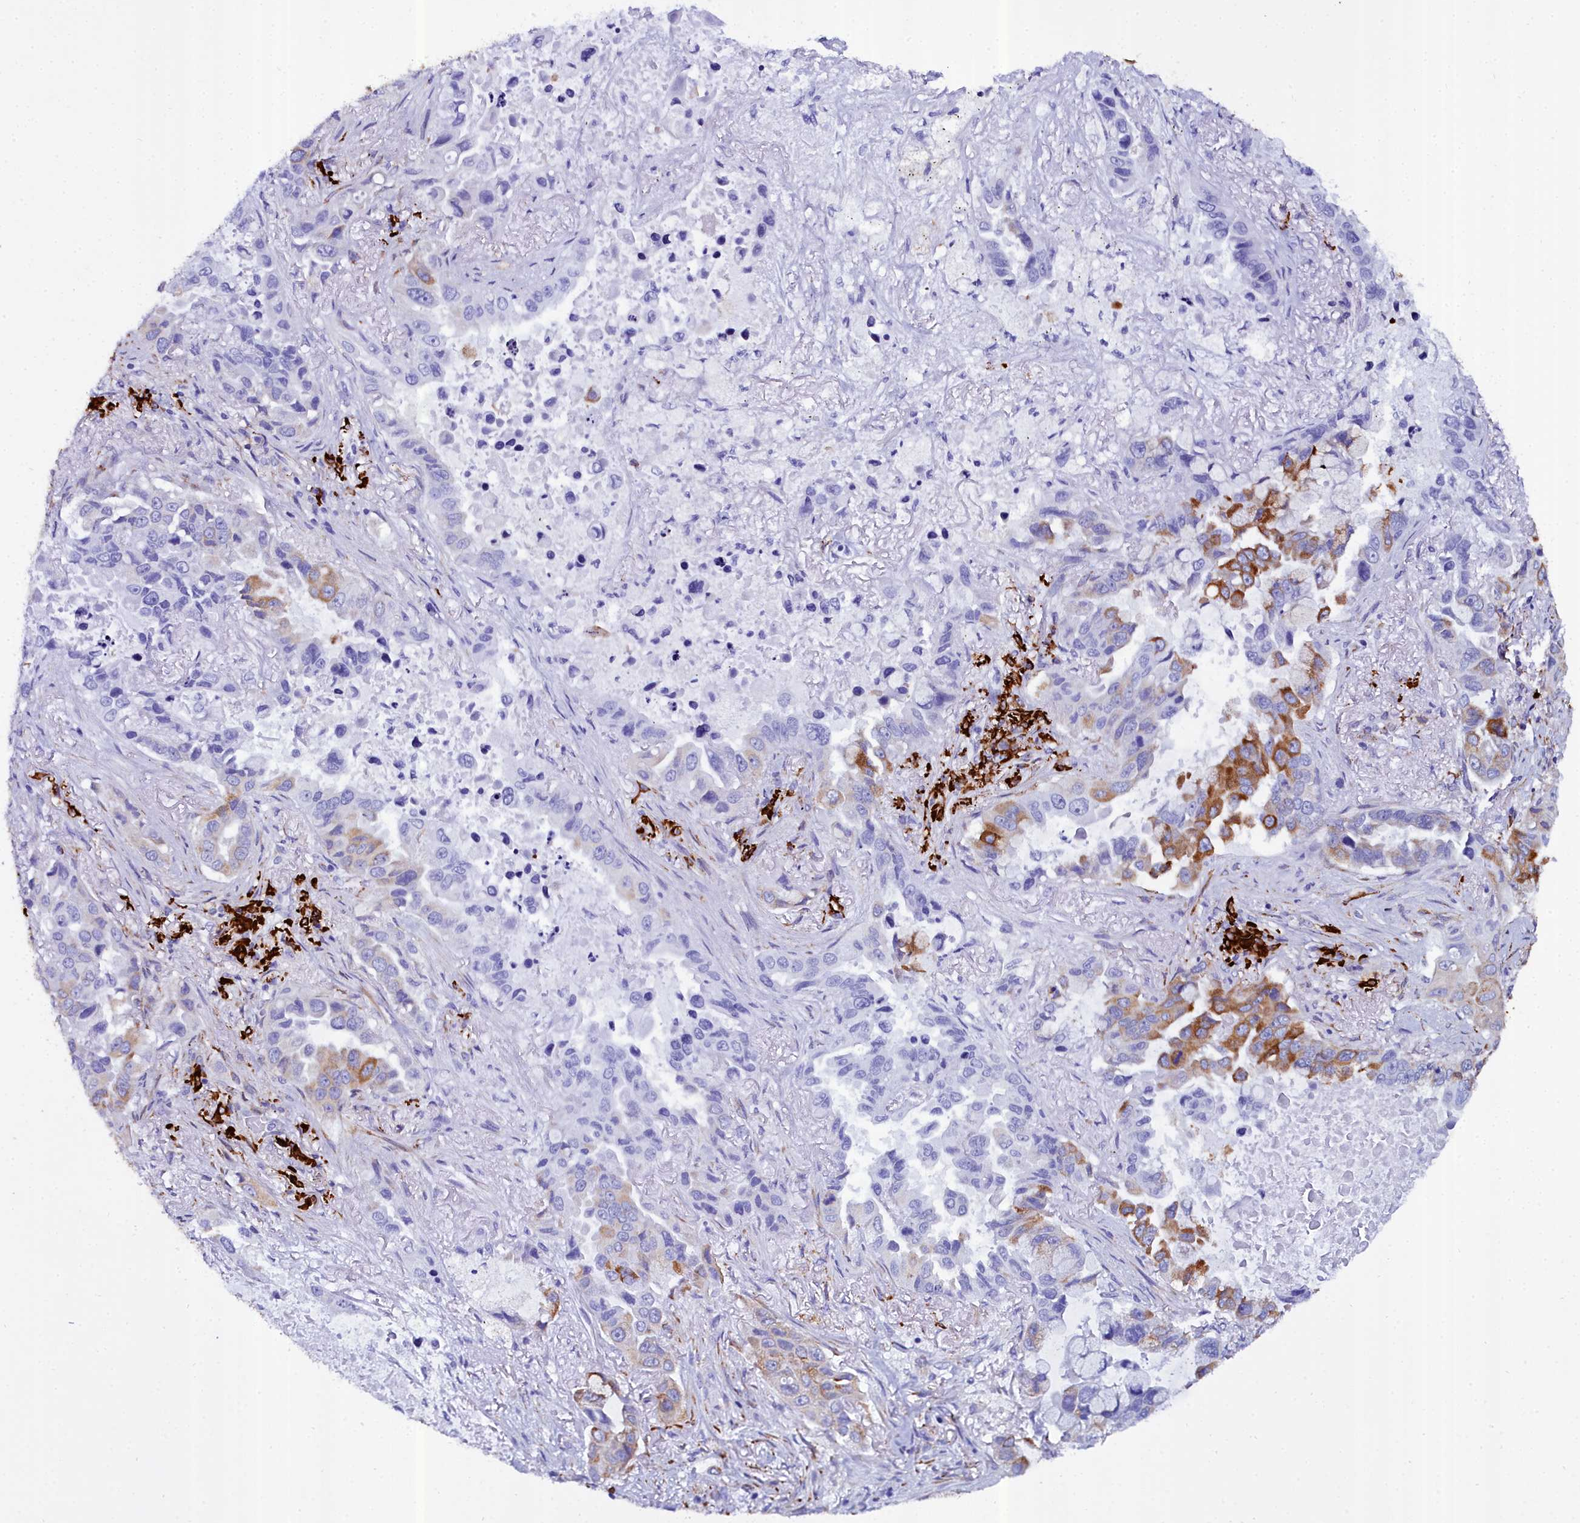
{"staining": {"intensity": "strong", "quantity": "<25%", "location": "cytoplasmic/membranous"}, "tissue": "lung cancer", "cell_type": "Tumor cells", "image_type": "cancer", "snomed": [{"axis": "morphology", "description": "Adenocarcinoma, NOS"}, {"axis": "topography", "description": "Lung"}], "caption": "The immunohistochemical stain highlights strong cytoplasmic/membranous expression in tumor cells of lung cancer (adenocarcinoma) tissue.", "gene": "TXNDC5", "patient": {"sex": "male", "age": 64}}